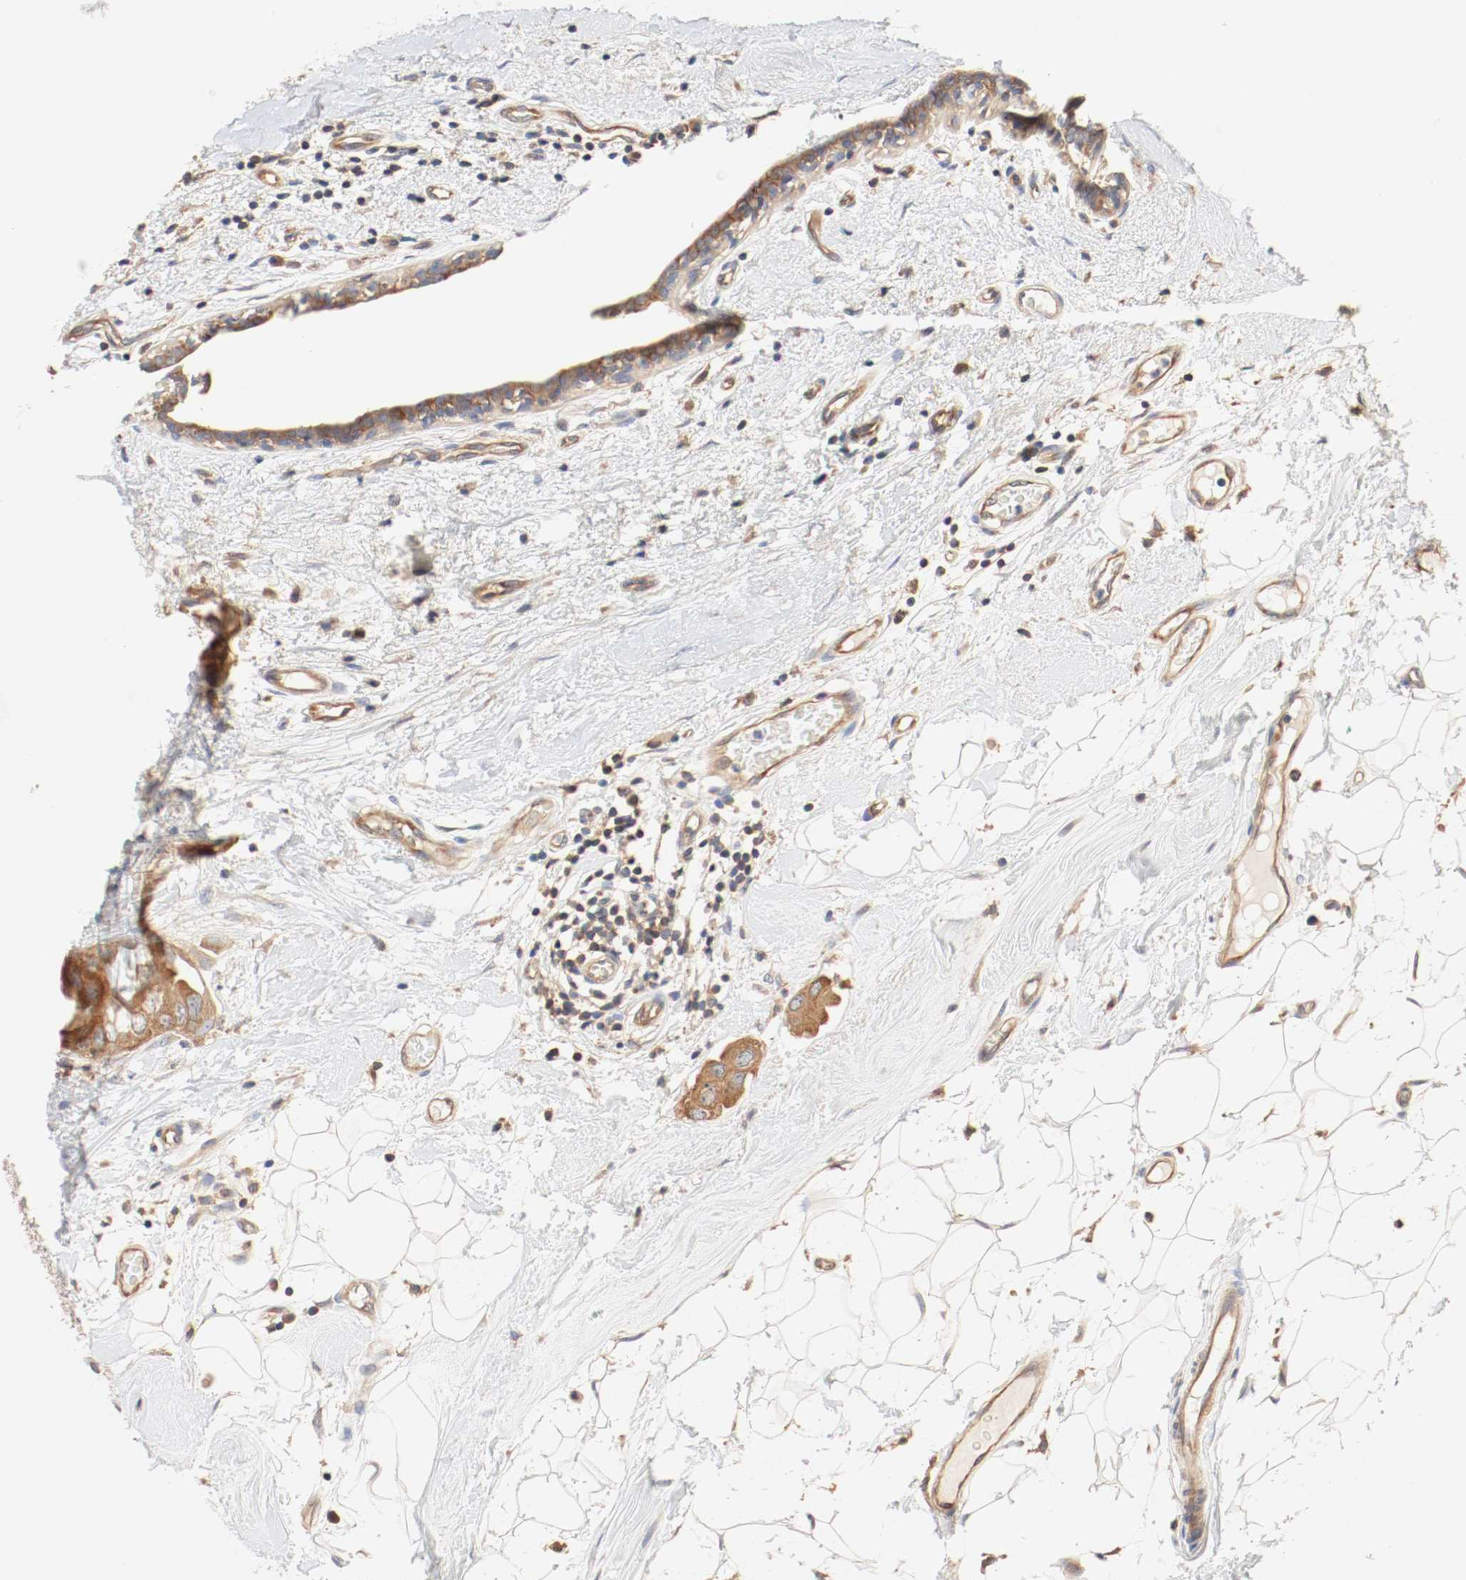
{"staining": {"intensity": "moderate", "quantity": ">75%", "location": "cytoplasmic/membranous"}, "tissue": "breast cancer", "cell_type": "Tumor cells", "image_type": "cancer", "snomed": [{"axis": "morphology", "description": "Duct carcinoma"}, {"axis": "topography", "description": "Breast"}], "caption": "Immunohistochemical staining of human breast infiltrating ductal carcinoma exhibits moderate cytoplasmic/membranous protein staining in about >75% of tumor cells.", "gene": "GIT1", "patient": {"sex": "female", "age": 40}}